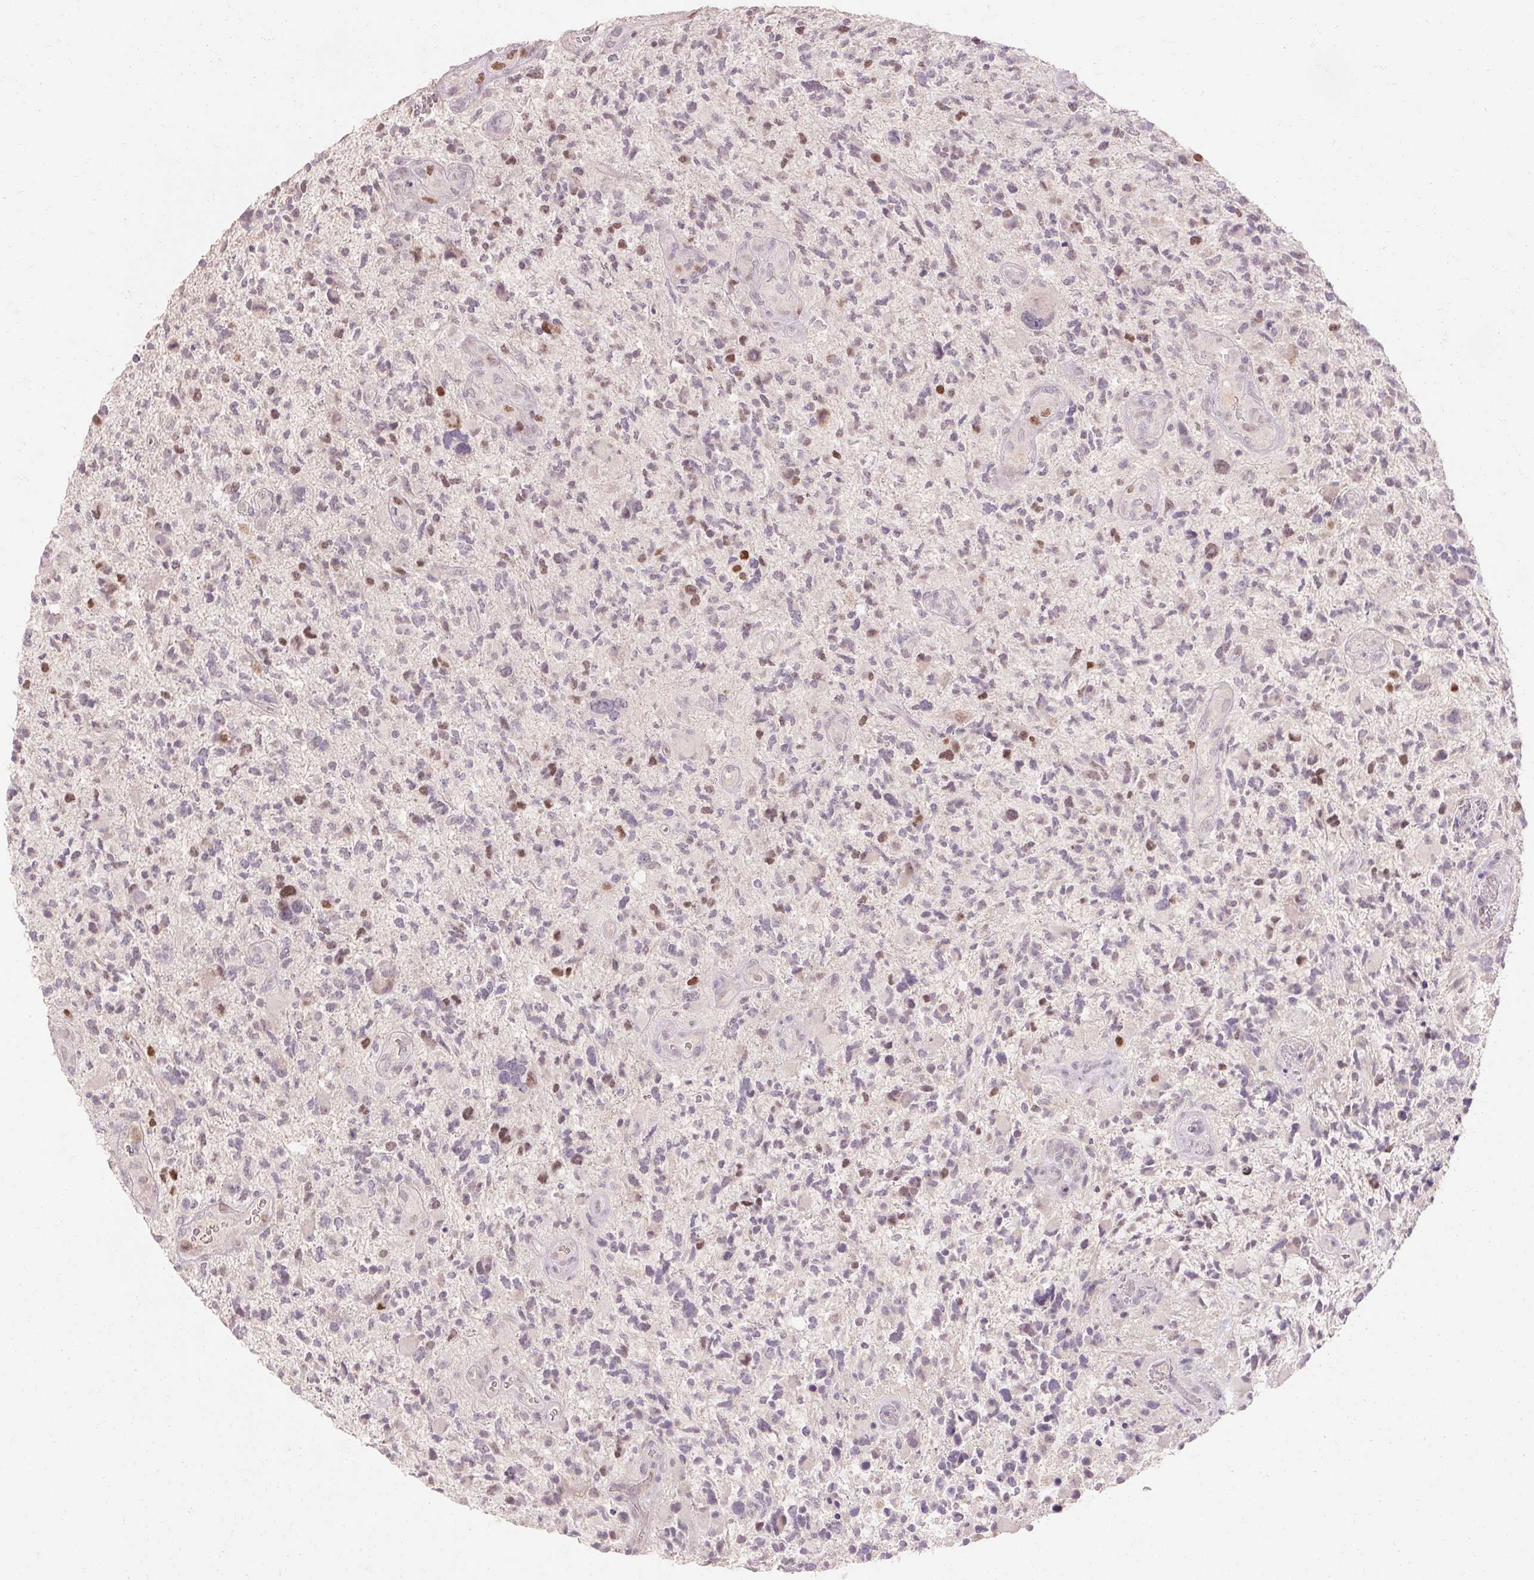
{"staining": {"intensity": "moderate", "quantity": "<25%", "location": "nuclear"}, "tissue": "glioma", "cell_type": "Tumor cells", "image_type": "cancer", "snomed": [{"axis": "morphology", "description": "Glioma, malignant, High grade"}, {"axis": "topography", "description": "Brain"}], "caption": "Immunohistochemical staining of high-grade glioma (malignant) exhibits low levels of moderate nuclear staining in about <25% of tumor cells.", "gene": "SKP2", "patient": {"sex": "female", "age": 71}}